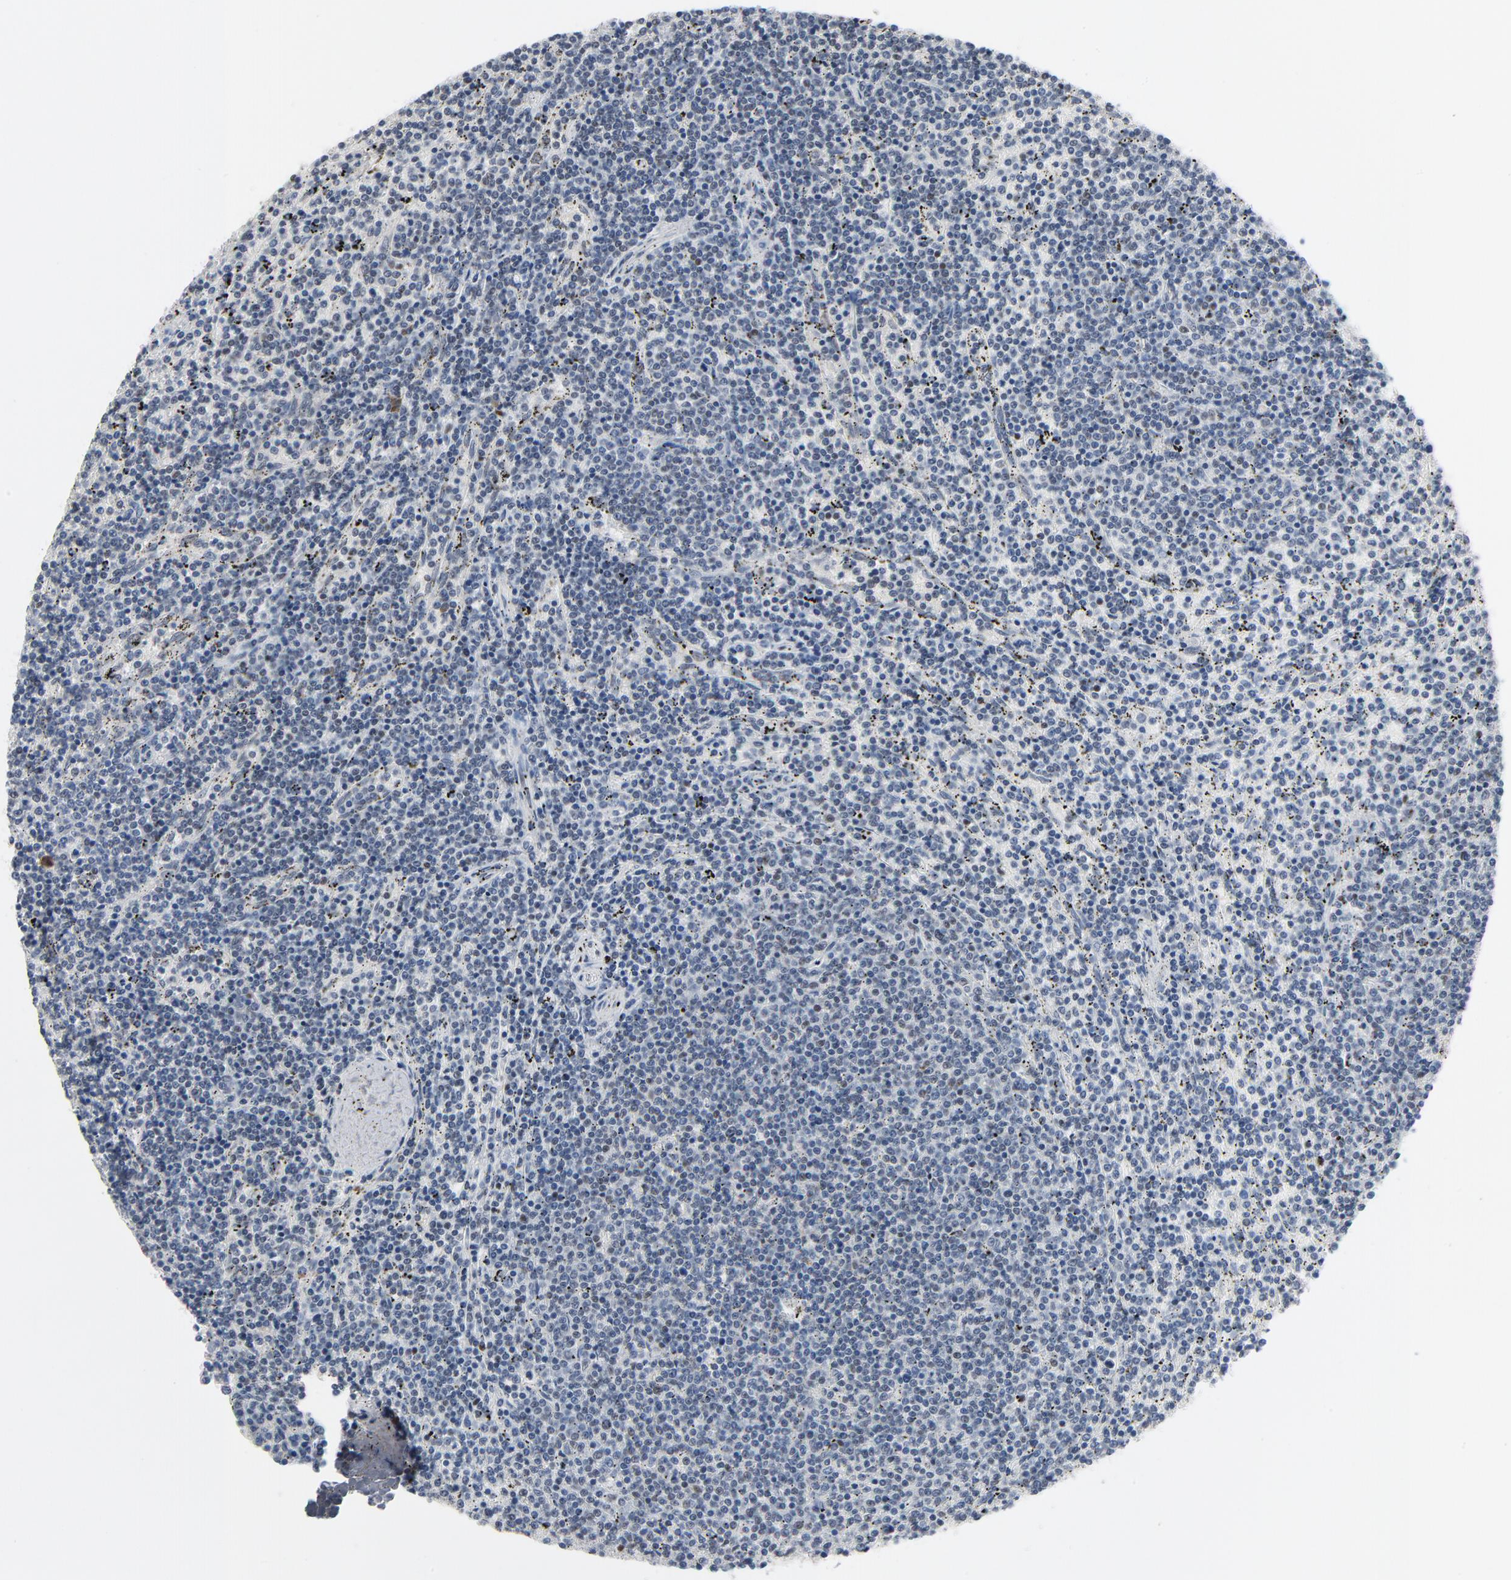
{"staining": {"intensity": "negative", "quantity": "none", "location": "none"}, "tissue": "lymphoma", "cell_type": "Tumor cells", "image_type": "cancer", "snomed": [{"axis": "morphology", "description": "Malignant lymphoma, non-Hodgkin's type, Low grade"}, {"axis": "topography", "description": "Spleen"}], "caption": "IHC of human malignant lymphoma, non-Hodgkin's type (low-grade) shows no staining in tumor cells. The staining is performed using DAB brown chromogen with nuclei counter-stained in using hematoxylin.", "gene": "FOXP1", "patient": {"sex": "female", "age": 50}}